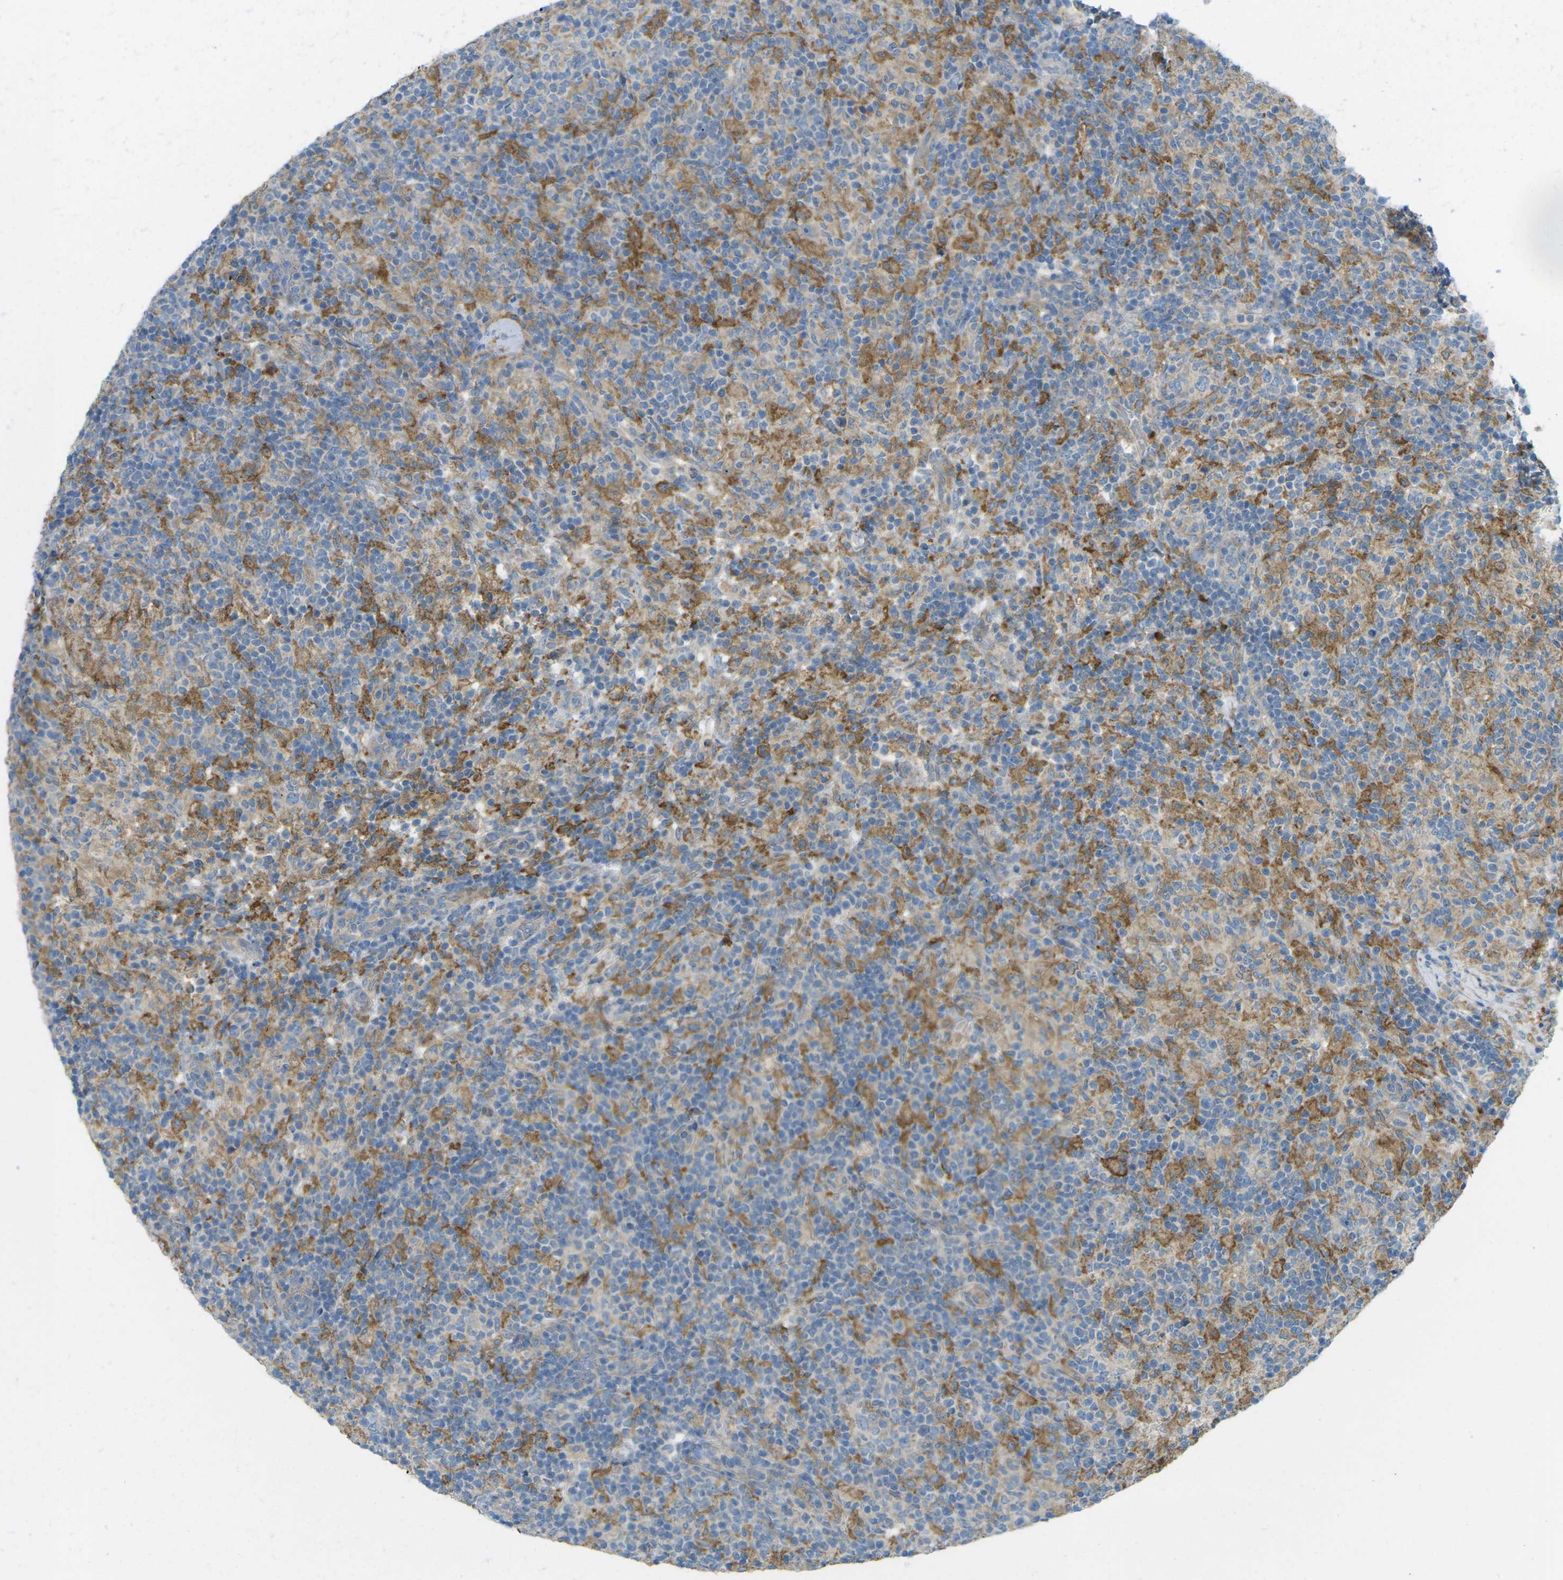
{"staining": {"intensity": "negative", "quantity": "none", "location": "none"}, "tissue": "lymphoma", "cell_type": "Tumor cells", "image_type": "cancer", "snomed": [{"axis": "morphology", "description": "Hodgkin's disease, NOS"}, {"axis": "topography", "description": "Lymph node"}], "caption": "The micrograph shows no significant positivity in tumor cells of lymphoma.", "gene": "MYLK4", "patient": {"sex": "male", "age": 70}}